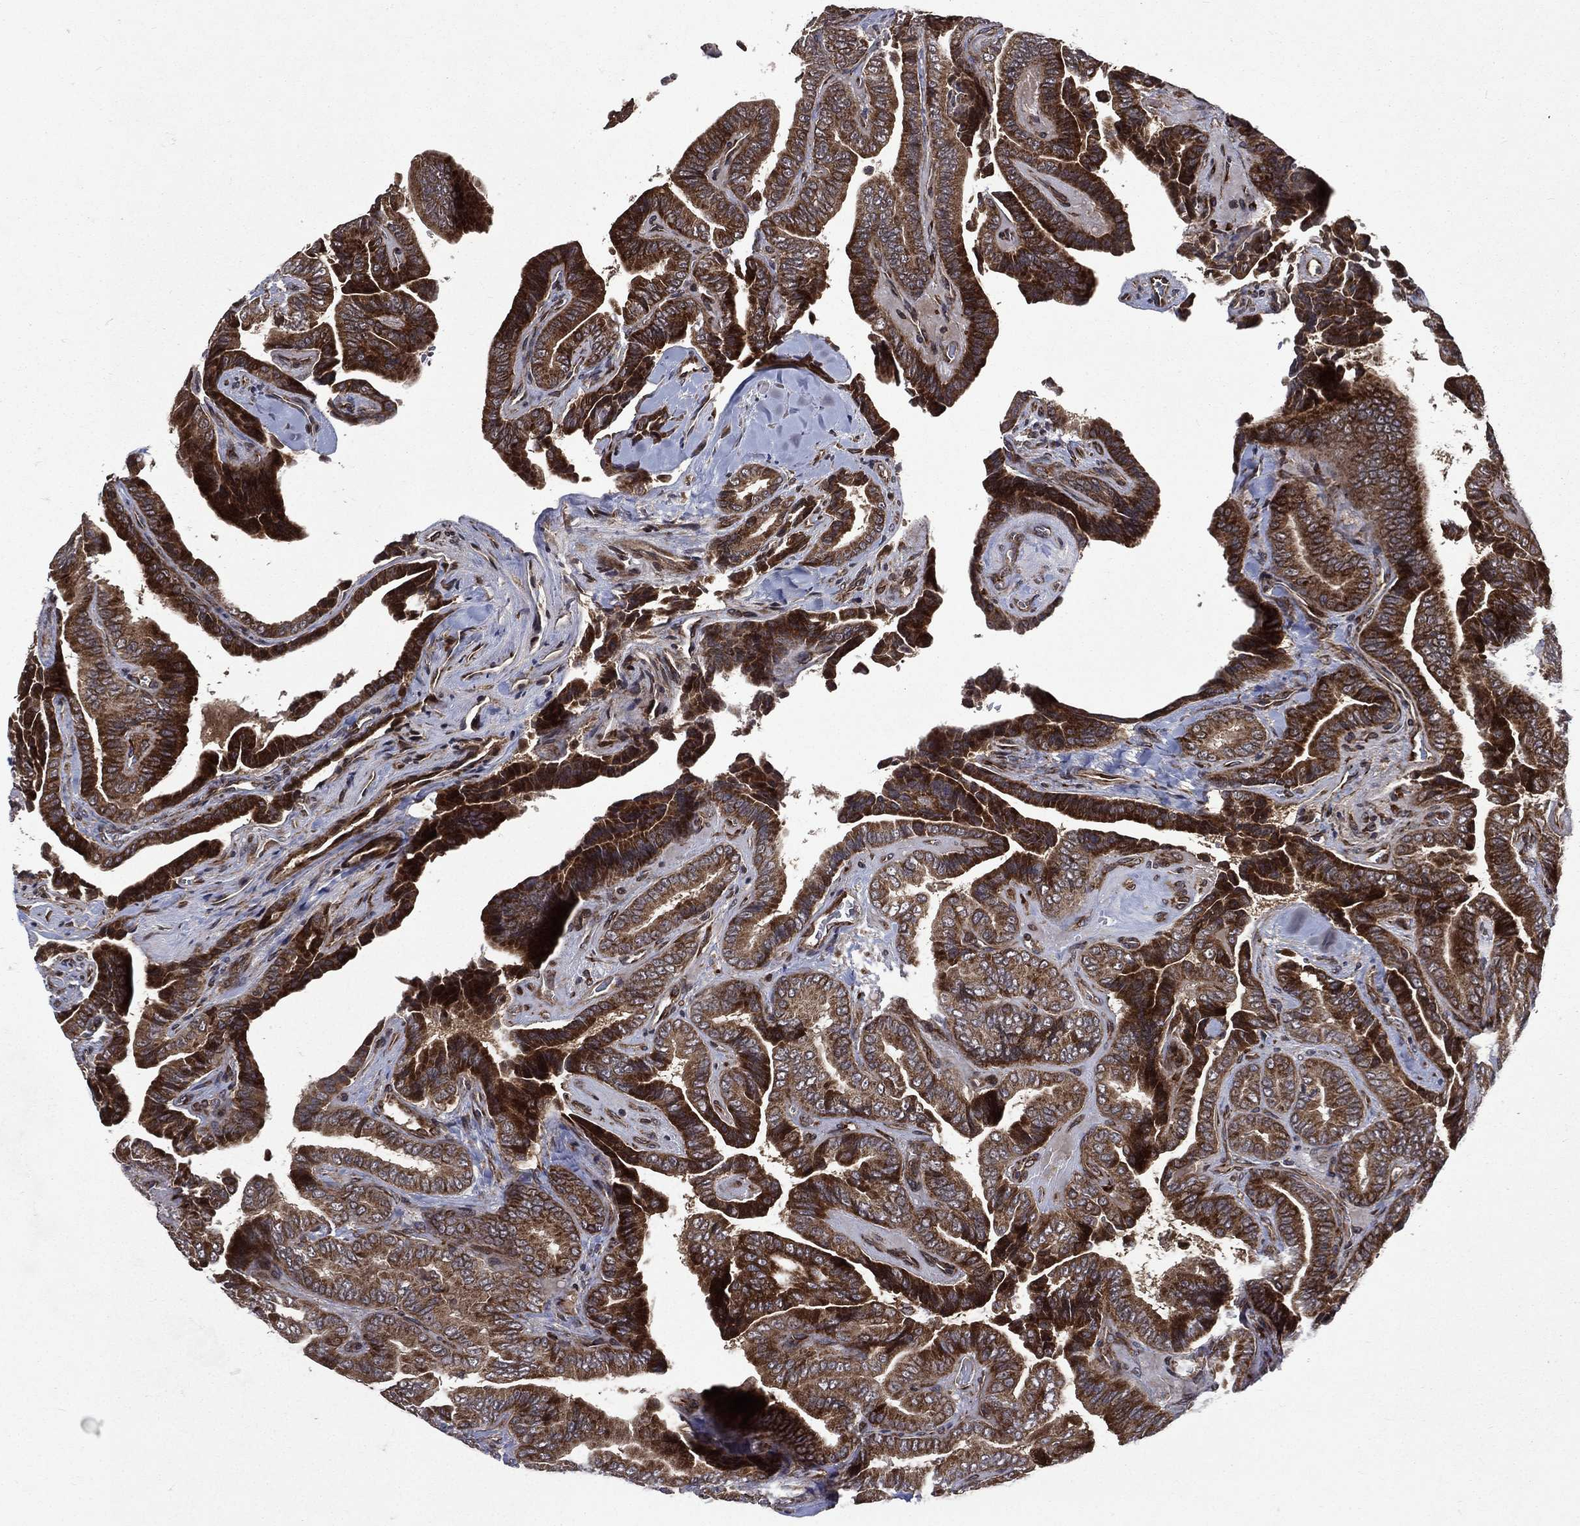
{"staining": {"intensity": "strong", "quantity": "25%-75%", "location": "cytoplasmic/membranous"}, "tissue": "thyroid cancer", "cell_type": "Tumor cells", "image_type": "cancer", "snomed": [{"axis": "morphology", "description": "Papillary adenocarcinoma, NOS"}, {"axis": "topography", "description": "Thyroid gland"}], "caption": "Approximately 25%-75% of tumor cells in thyroid cancer display strong cytoplasmic/membranous protein positivity as visualized by brown immunohistochemical staining.", "gene": "RAB11FIP4", "patient": {"sex": "male", "age": 61}}